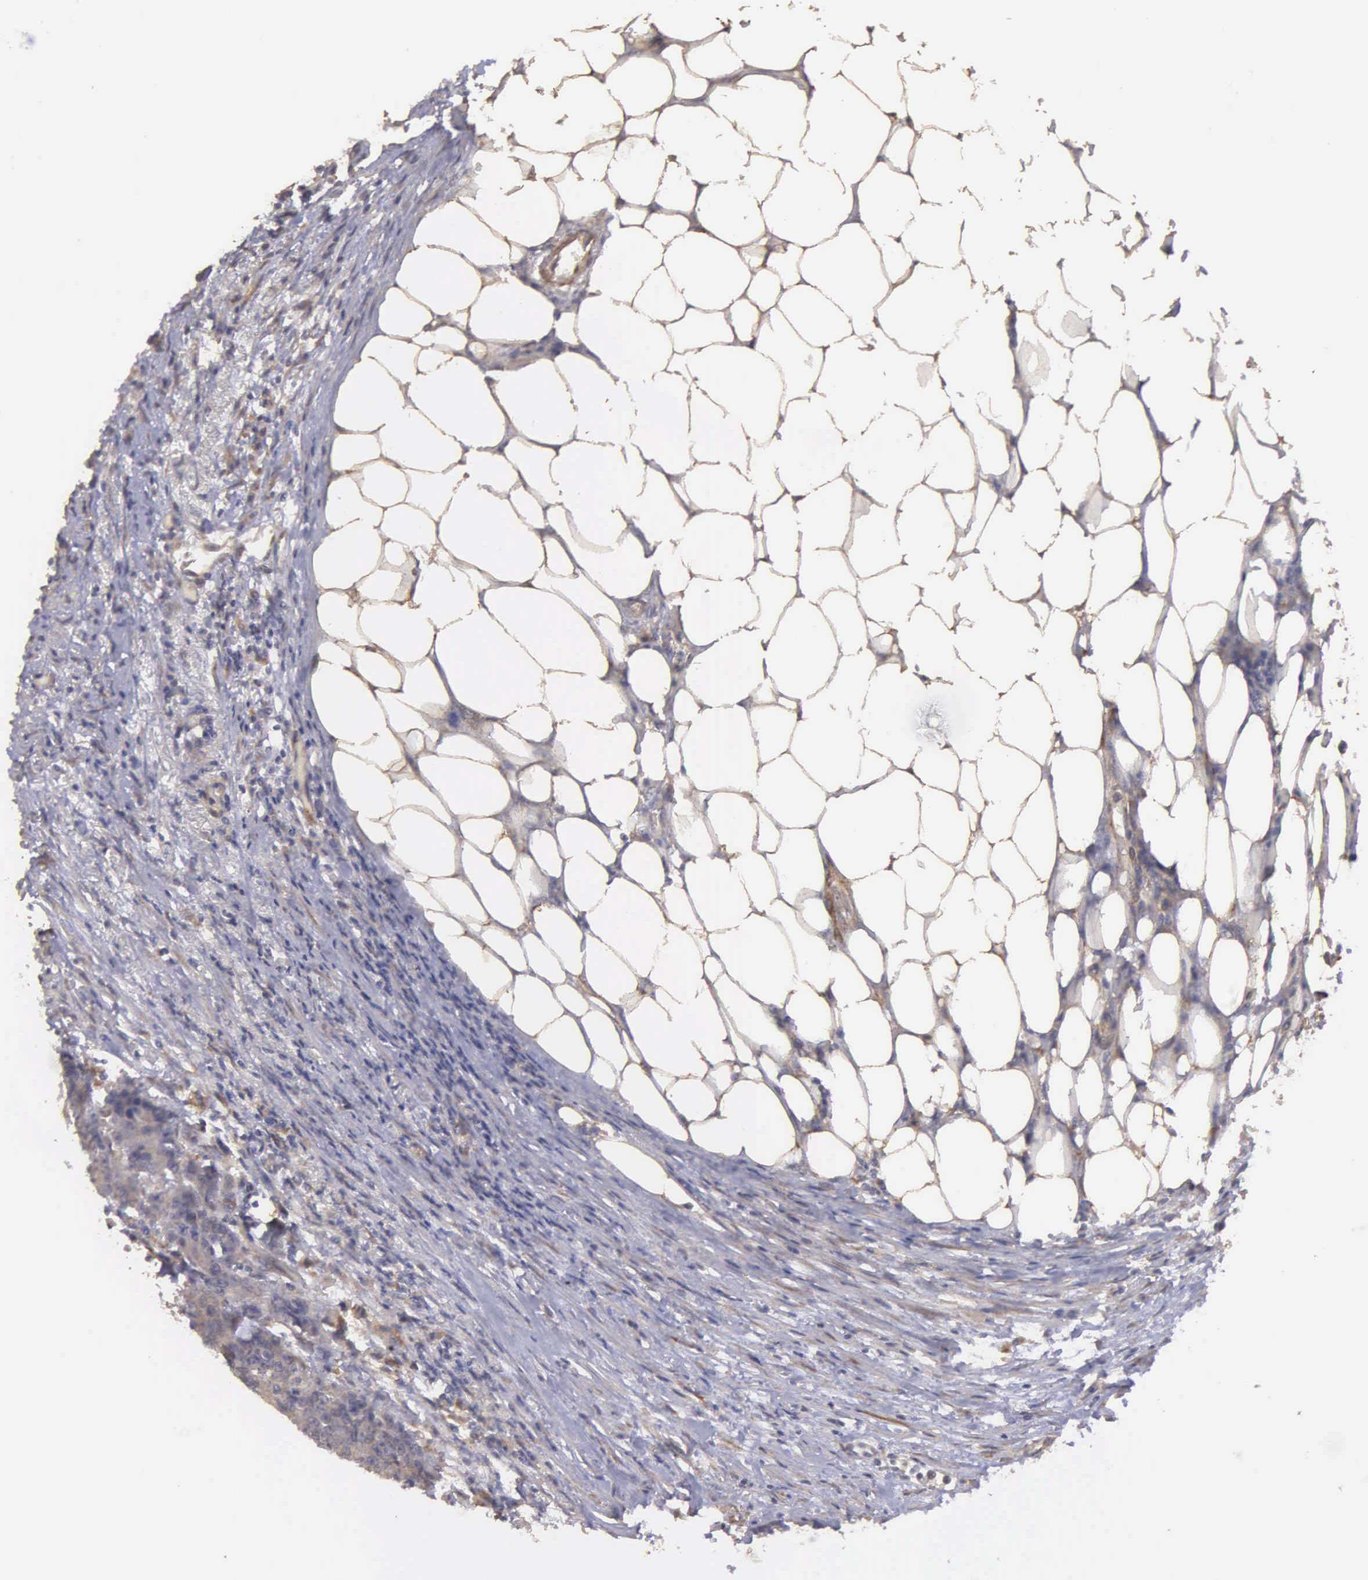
{"staining": {"intensity": "weak", "quantity": ">75%", "location": "cytoplasmic/membranous"}, "tissue": "colorectal cancer", "cell_type": "Tumor cells", "image_type": "cancer", "snomed": [{"axis": "morphology", "description": "Adenocarcinoma, NOS"}, {"axis": "topography", "description": "Colon"}], "caption": "Human colorectal cancer (adenocarcinoma) stained with a brown dye exhibits weak cytoplasmic/membranous positive staining in approximately >75% of tumor cells.", "gene": "RTL10", "patient": {"sex": "female", "age": 86}}